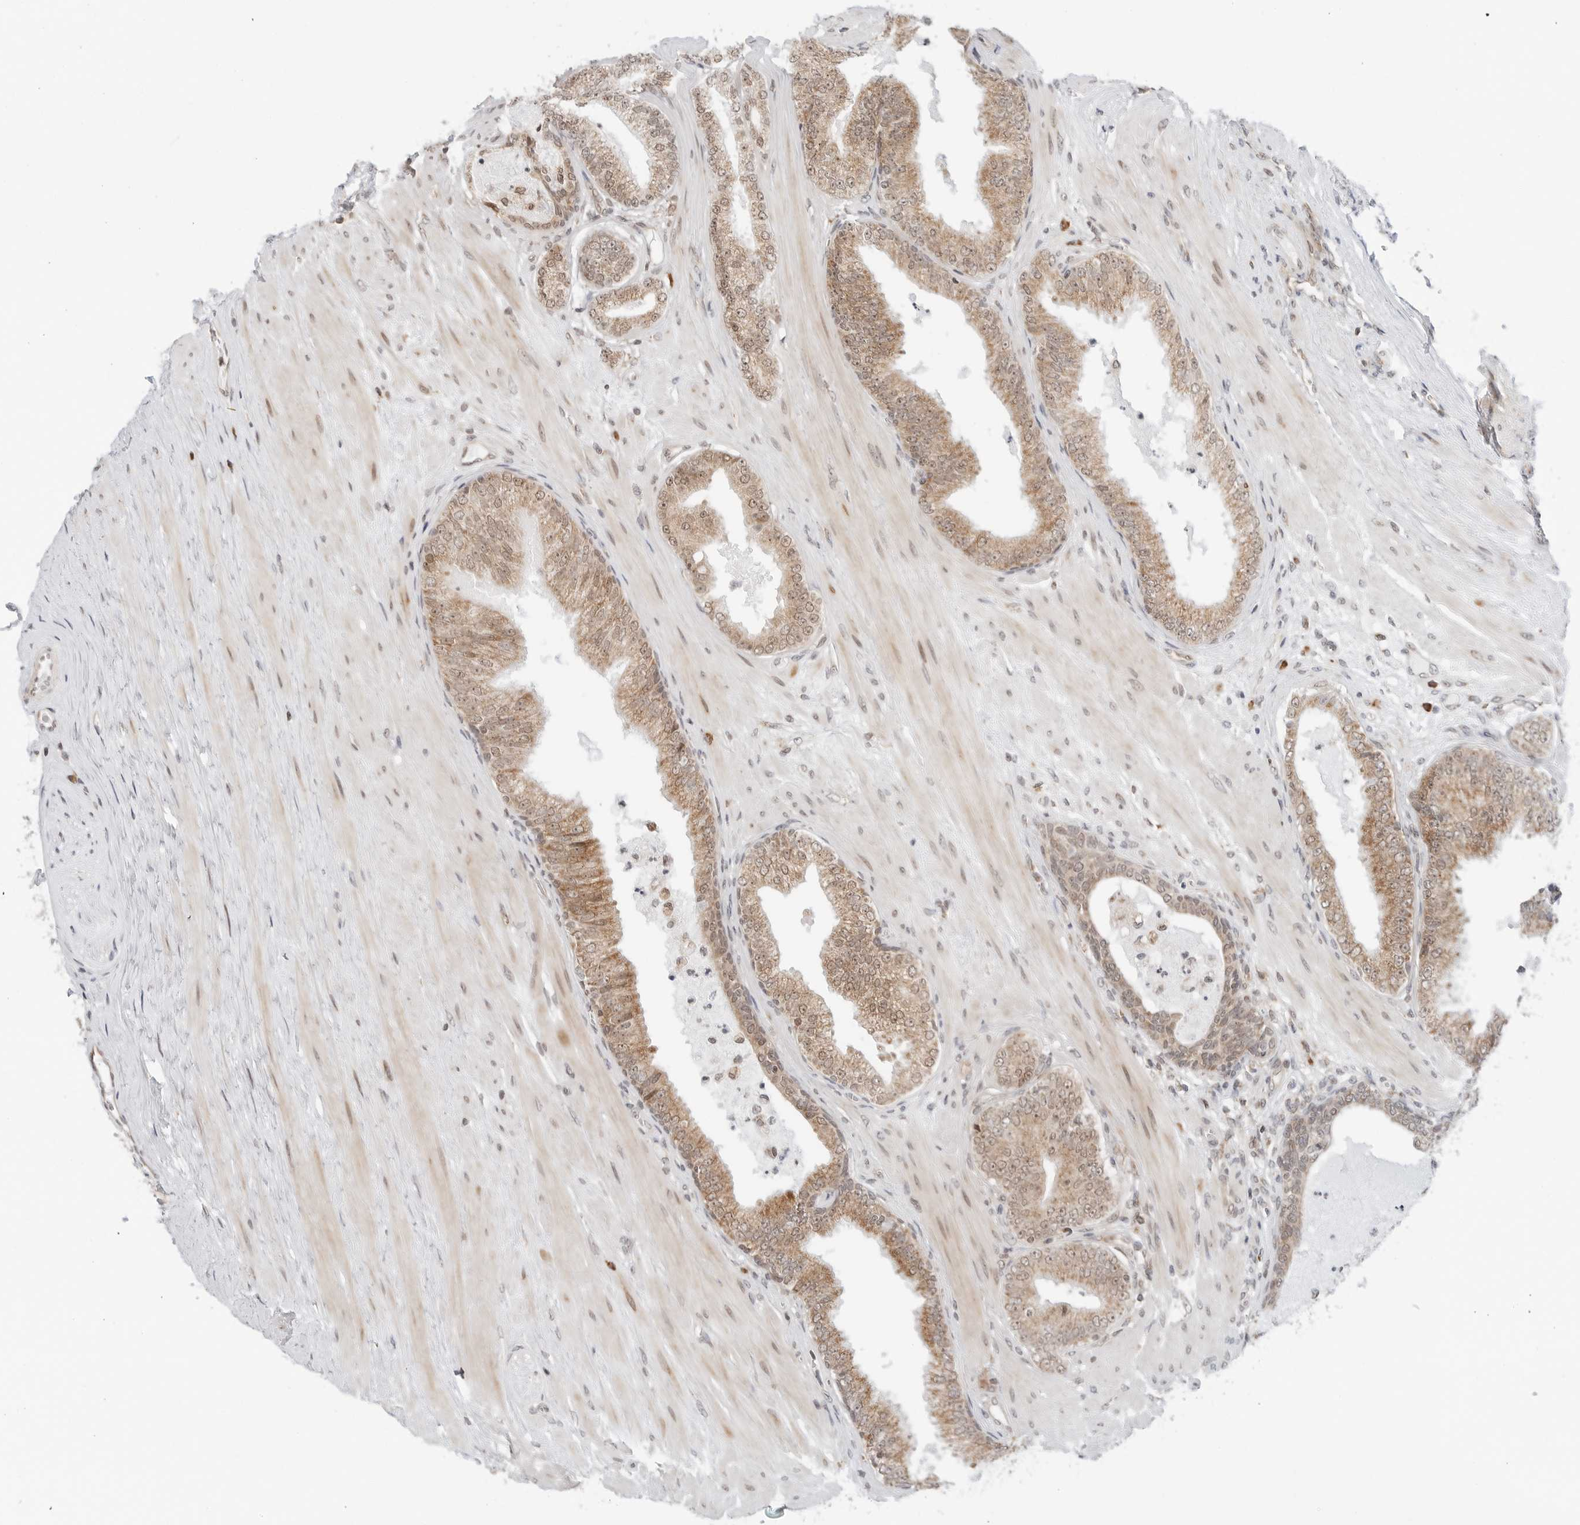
{"staining": {"intensity": "moderate", "quantity": ">75%", "location": "cytoplasmic/membranous,nuclear"}, "tissue": "prostate cancer", "cell_type": "Tumor cells", "image_type": "cancer", "snomed": [{"axis": "morphology", "description": "Adenocarcinoma, Low grade"}, {"axis": "topography", "description": "Prostate"}], "caption": "This is a micrograph of immunohistochemistry staining of low-grade adenocarcinoma (prostate), which shows moderate staining in the cytoplasmic/membranous and nuclear of tumor cells.", "gene": "POLR3GL", "patient": {"sex": "male", "age": 63}}